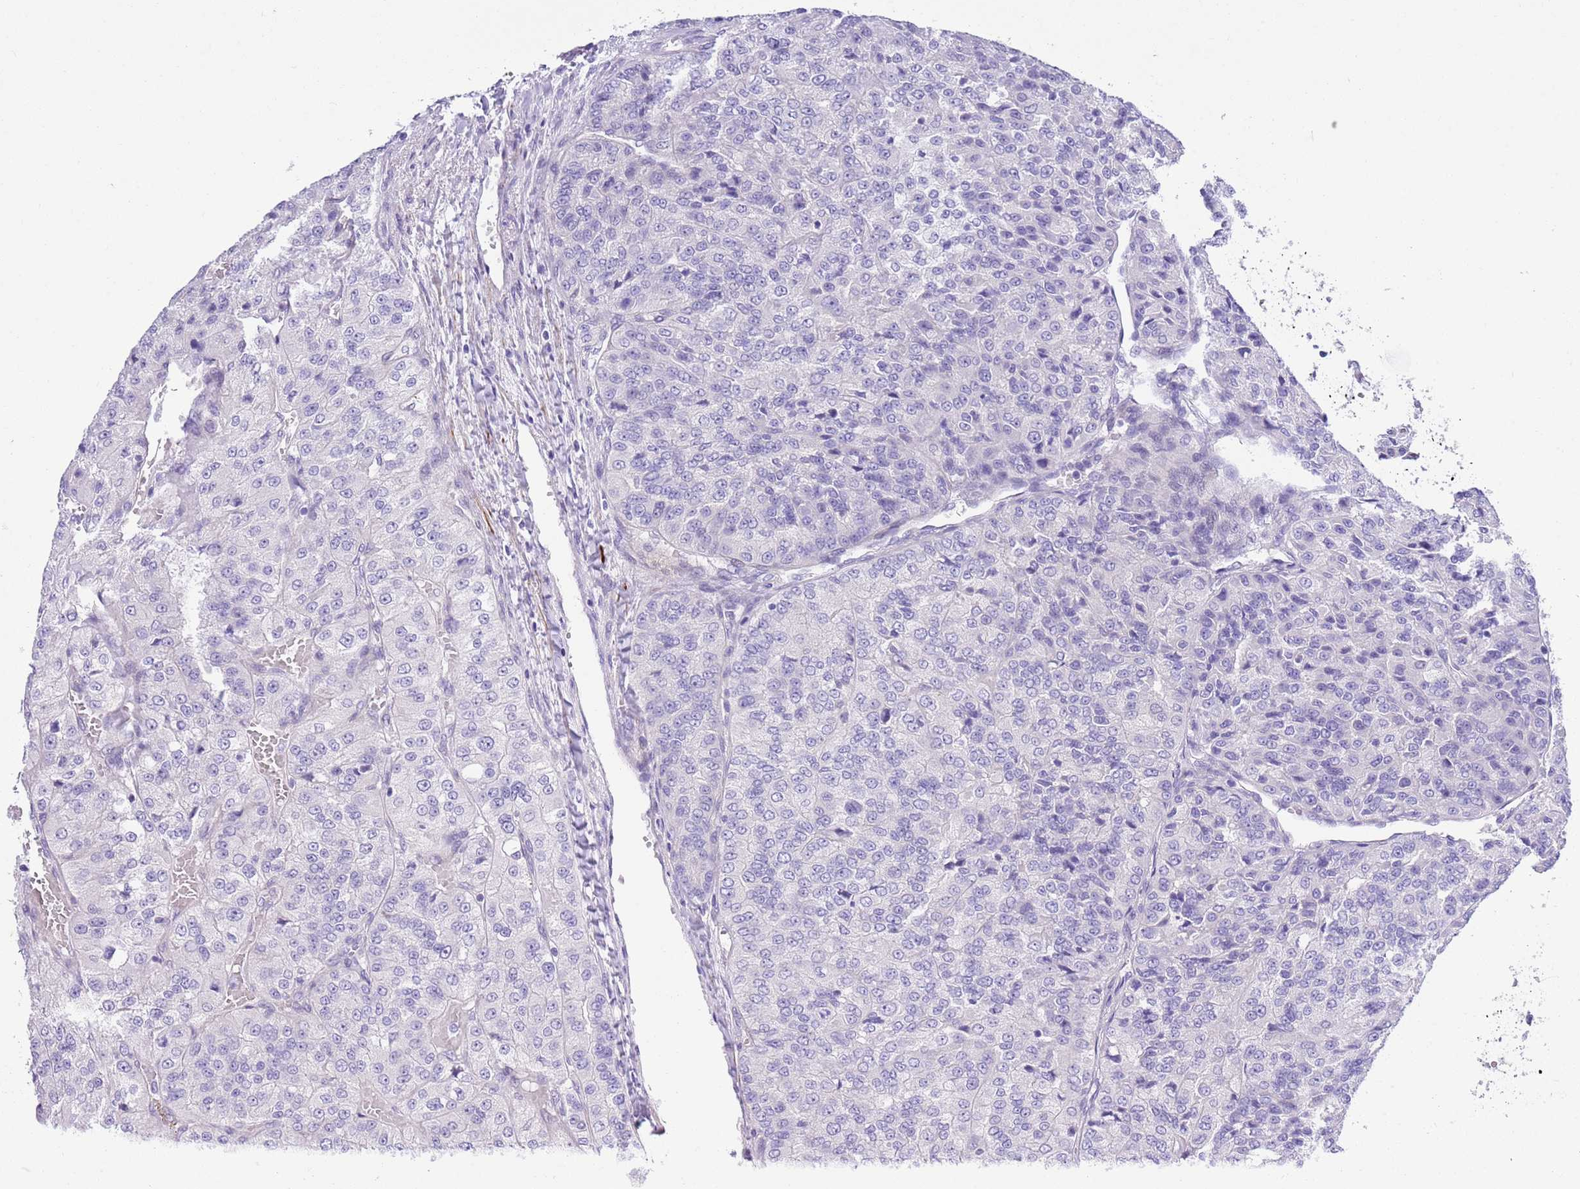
{"staining": {"intensity": "negative", "quantity": "none", "location": "none"}, "tissue": "renal cancer", "cell_type": "Tumor cells", "image_type": "cancer", "snomed": [{"axis": "morphology", "description": "Adenocarcinoma, NOS"}, {"axis": "topography", "description": "Kidney"}], "caption": "Micrograph shows no protein expression in tumor cells of renal adenocarcinoma tissue.", "gene": "NET1", "patient": {"sex": "female", "age": 63}}